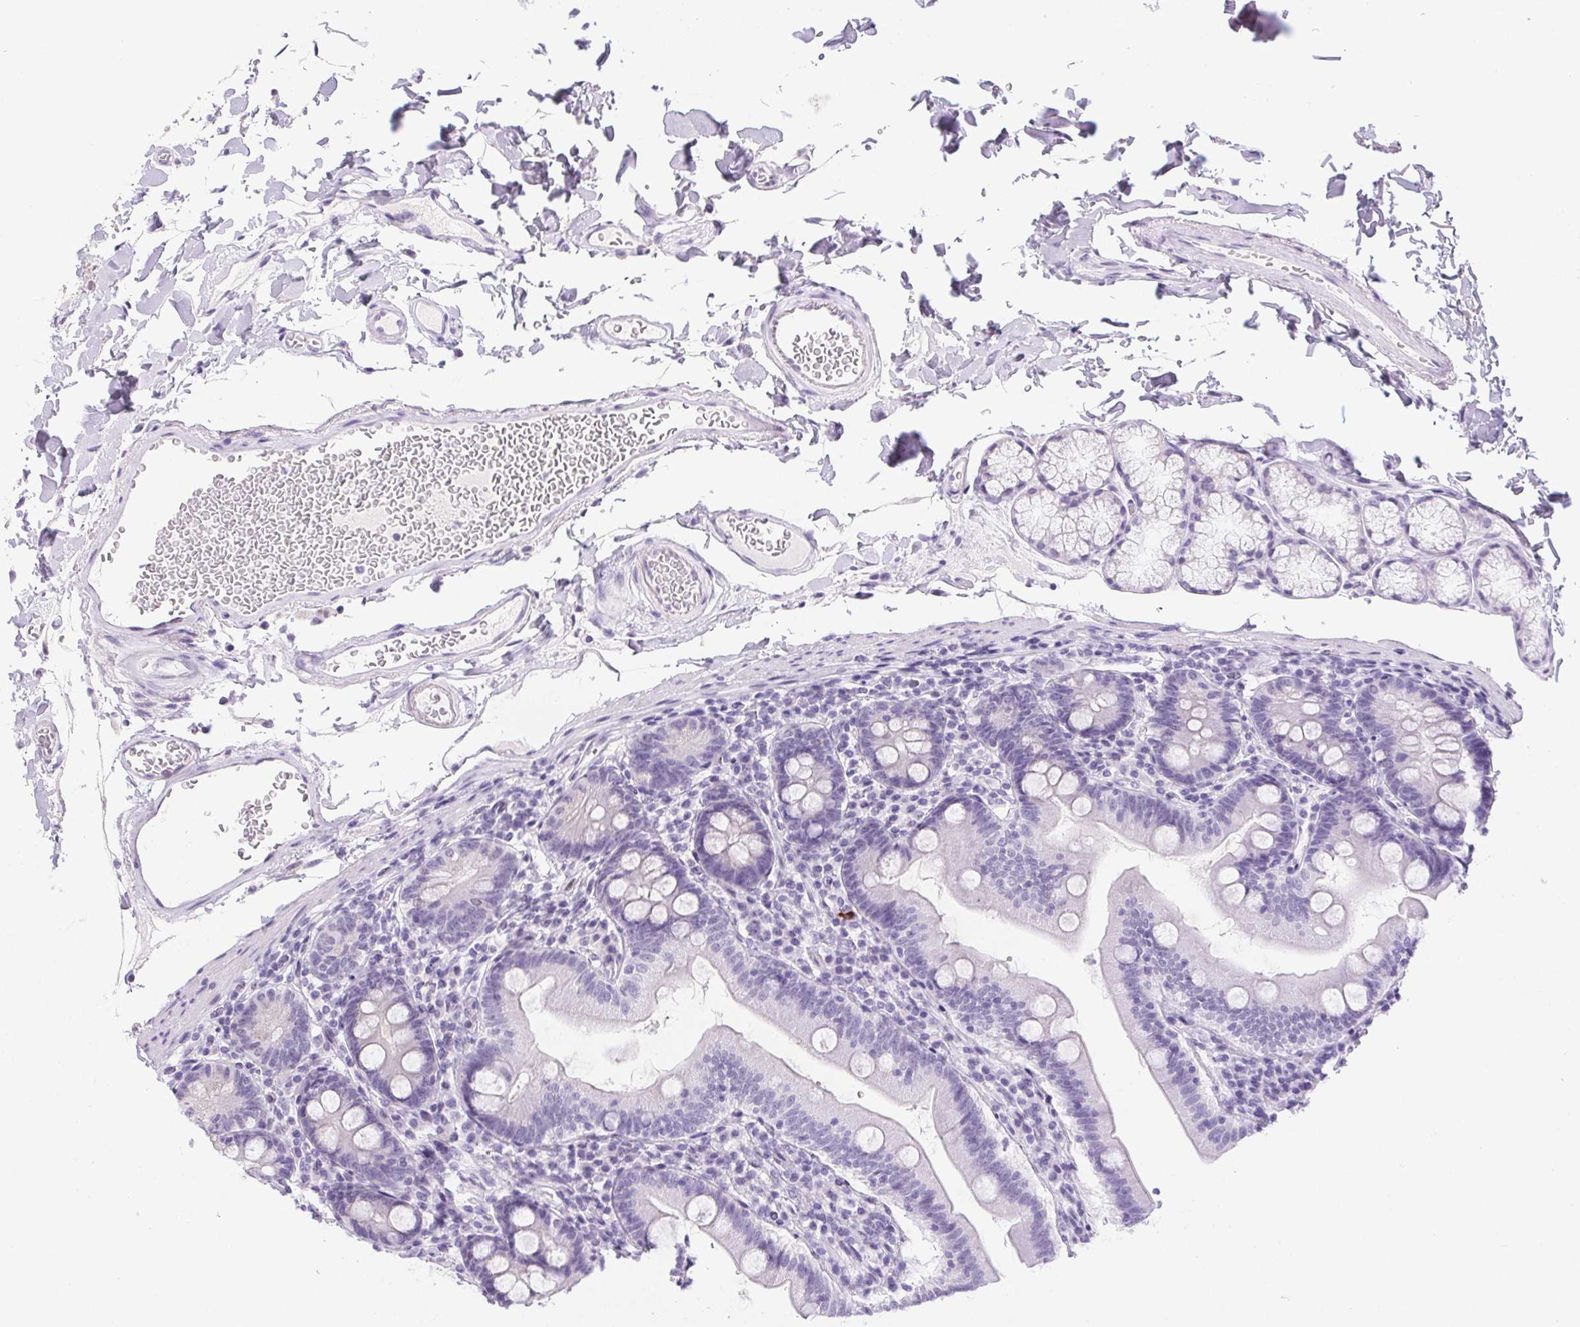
{"staining": {"intensity": "negative", "quantity": "none", "location": "none"}, "tissue": "duodenum", "cell_type": "Glandular cells", "image_type": "normal", "snomed": [{"axis": "morphology", "description": "Normal tissue, NOS"}, {"axis": "topography", "description": "Duodenum"}], "caption": "High magnification brightfield microscopy of normal duodenum stained with DAB (brown) and counterstained with hematoxylin (blue): glandular cells show no significant positivity. Nuclei are stained in blue.", "gene": "SP9", "patient": {"sex": "female", "age": 67}}